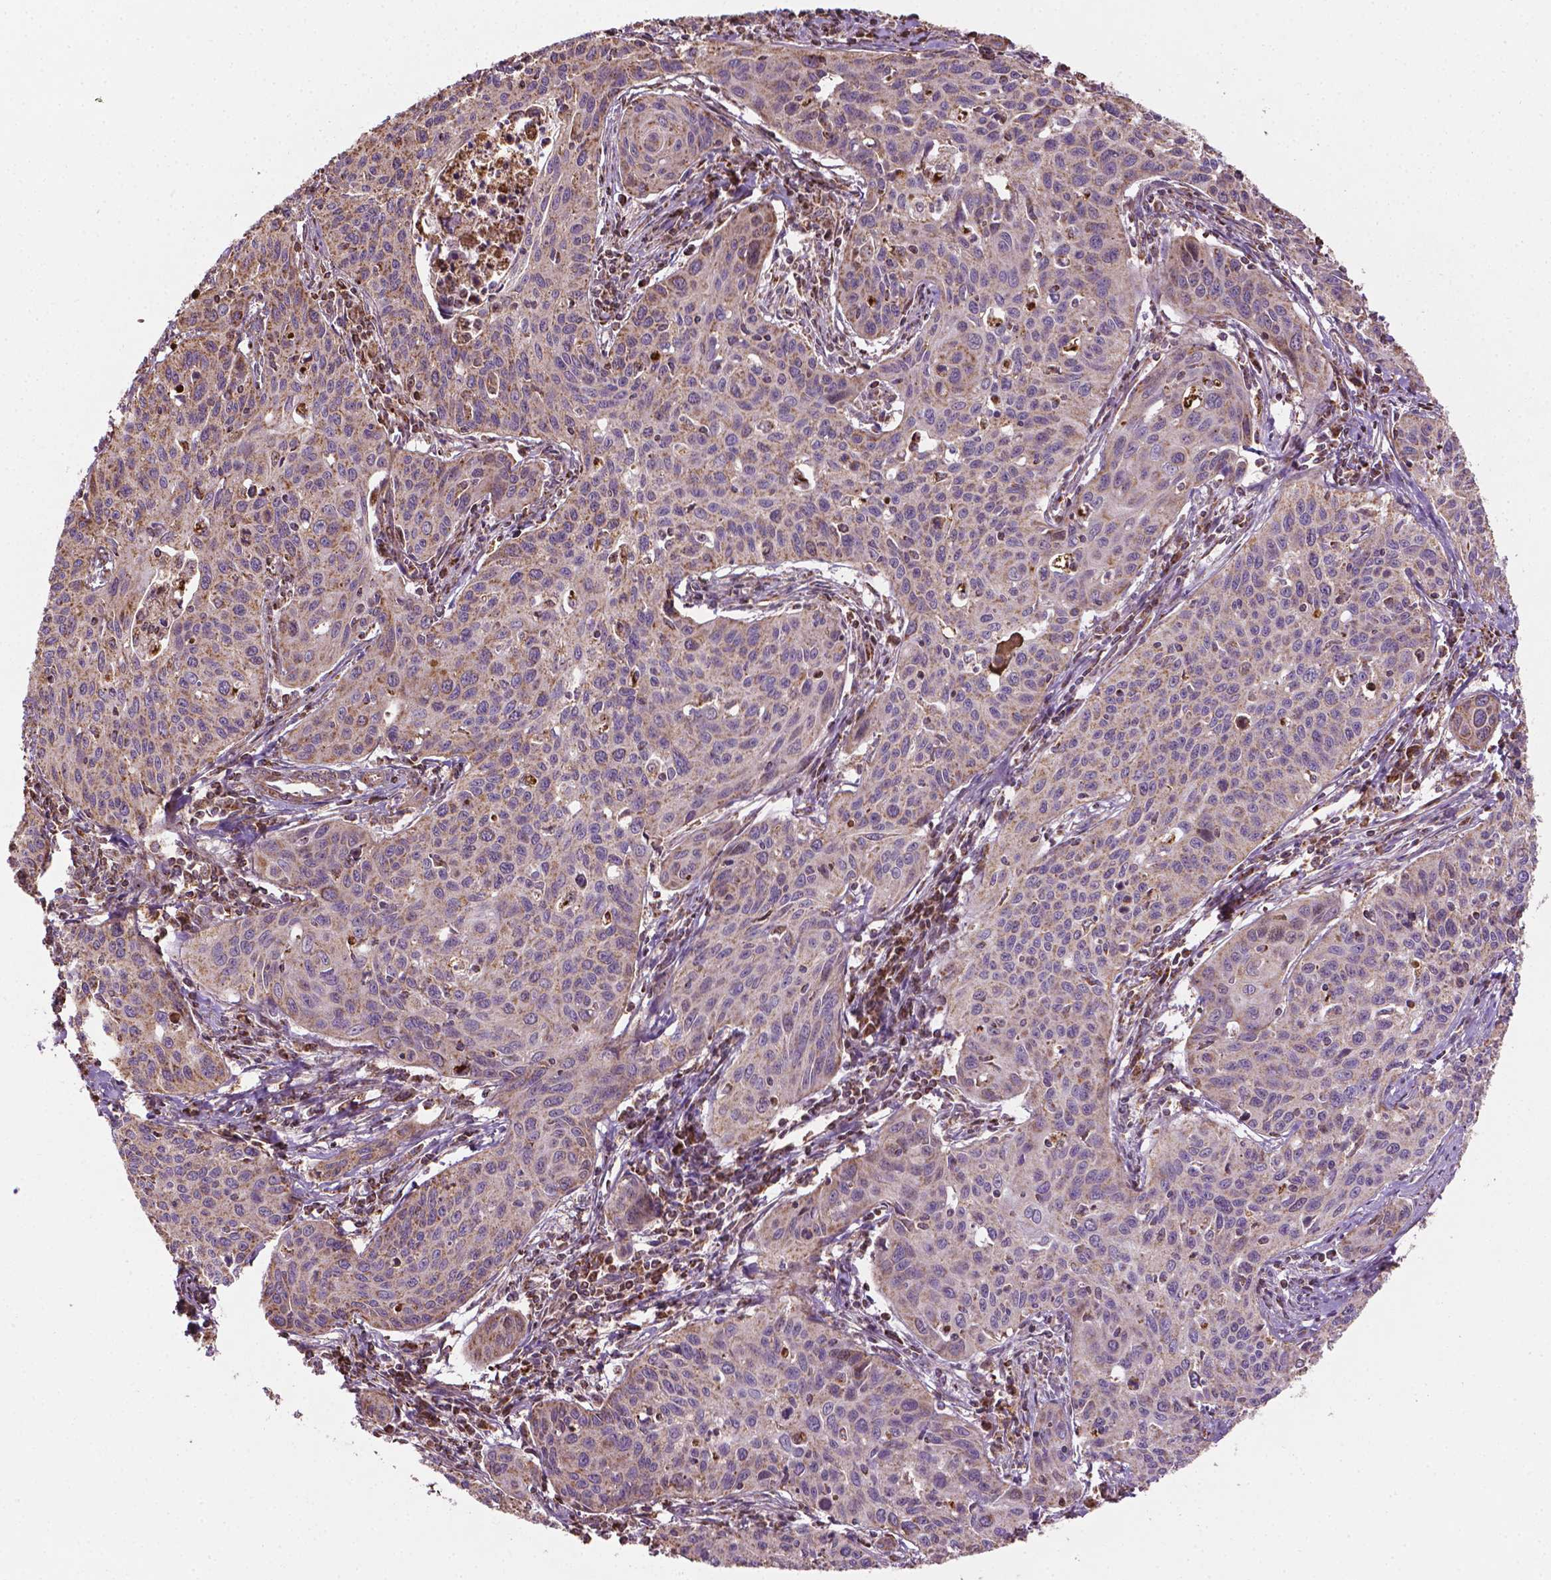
{"staining": {"intensity": "weak", "quantity": "25%-75%", "location": "cytoplasmic/membranous"}, "tissue": "cervical cancer", "cell_type": "Tumor cells", "image_type": "cancer", "snomed": [{"axis": "morphology", "description": "Squamous cell carcinoma, NOS"}, {"axis": "topography", "description": "Cervix"}], "caption": "An immunohistochemistry histopathology image of tumor tissue is shown. Protein staining in brown highlights weak cytoplasmic/membranous positivity in cervical cancer (squamous cell carcinoma) within tumor cells.", "gene": "HS3ST3A1", "patient": {"sex": "female", "age": 31}}